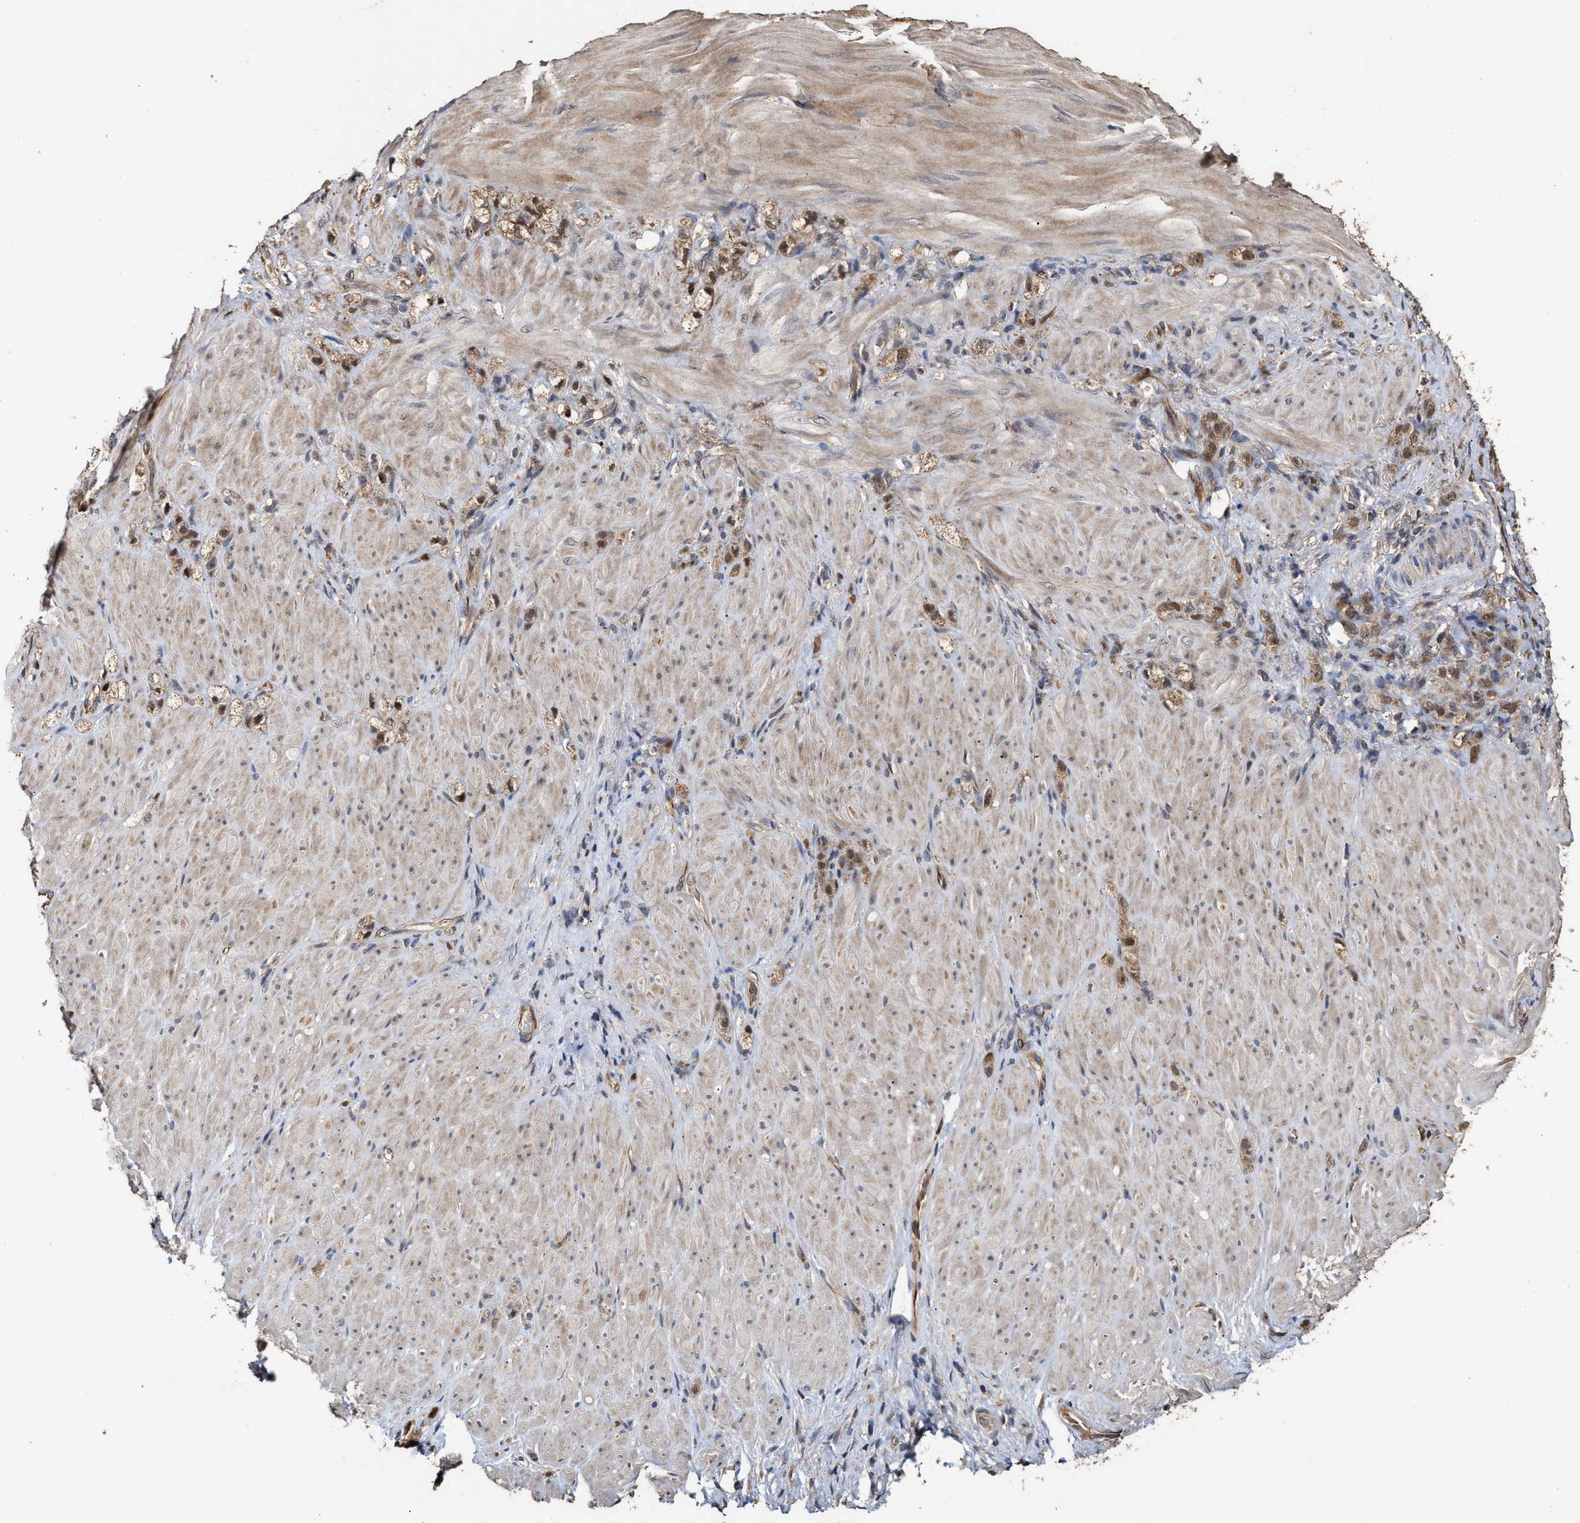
{"staining": {"intensity": "moderate", "quantity": ">75%", "location": "cytoplasmic/membranous,nuclear"}, "tissue": "stomach cancer", "cell_type": "Tumor cells", "image_type": "cancer", "snomed": [{"axis": "morphology", "description": "Normal tissue, NOS"}, {"axis": "morphology", "description": "Adenocarcinoma, NOS"}, {"axis": "topography", "description": "Stomach"}], "caption": "This is a histology image of IHC staining of stomach cancer, which shows moderate expression in the cytoplasmic/membranous and nuclear of tumor cells.", "gene": "ZNHIT6", "patient": {"sex": "male", "age": 82}}